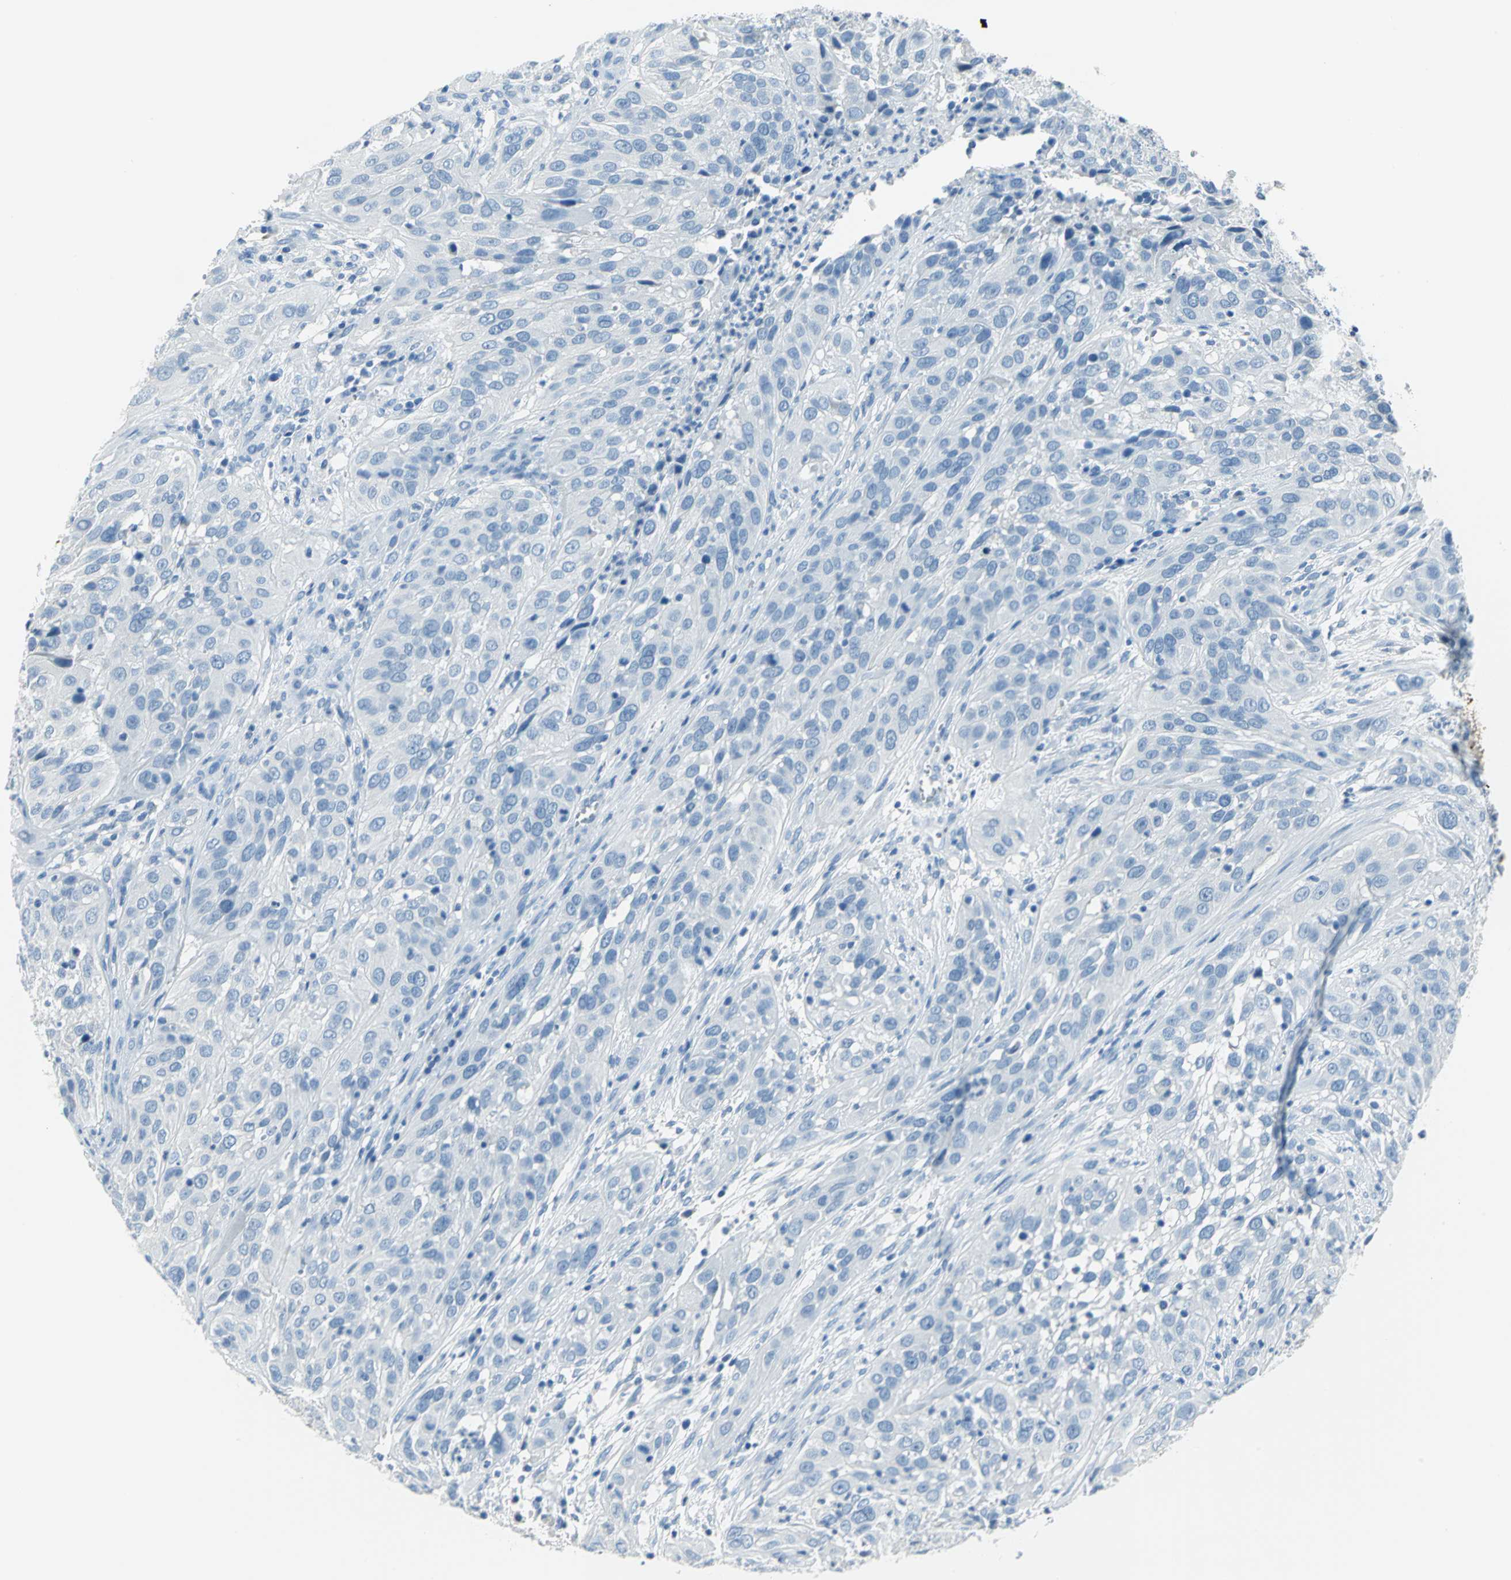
{"staining": {"intensity": "negative", "quantity": "none", "location": "none"}, "tissue": "cervical cancer", "cell_type": "Tumor cells", "image_type": "cancer", "snomed": [{"axis": "morphology", "description": "Squamous cell carcinoma, NOS"}, {"axis": "topography", "description": "Cervix"}], "caption": "Human cervical squamous cell carcinoma stained for a protein using immunohistochemistry shows no staining in tumor cells.", "gene": "PKLR", "patient": {"sex": "female", "age": 32}}